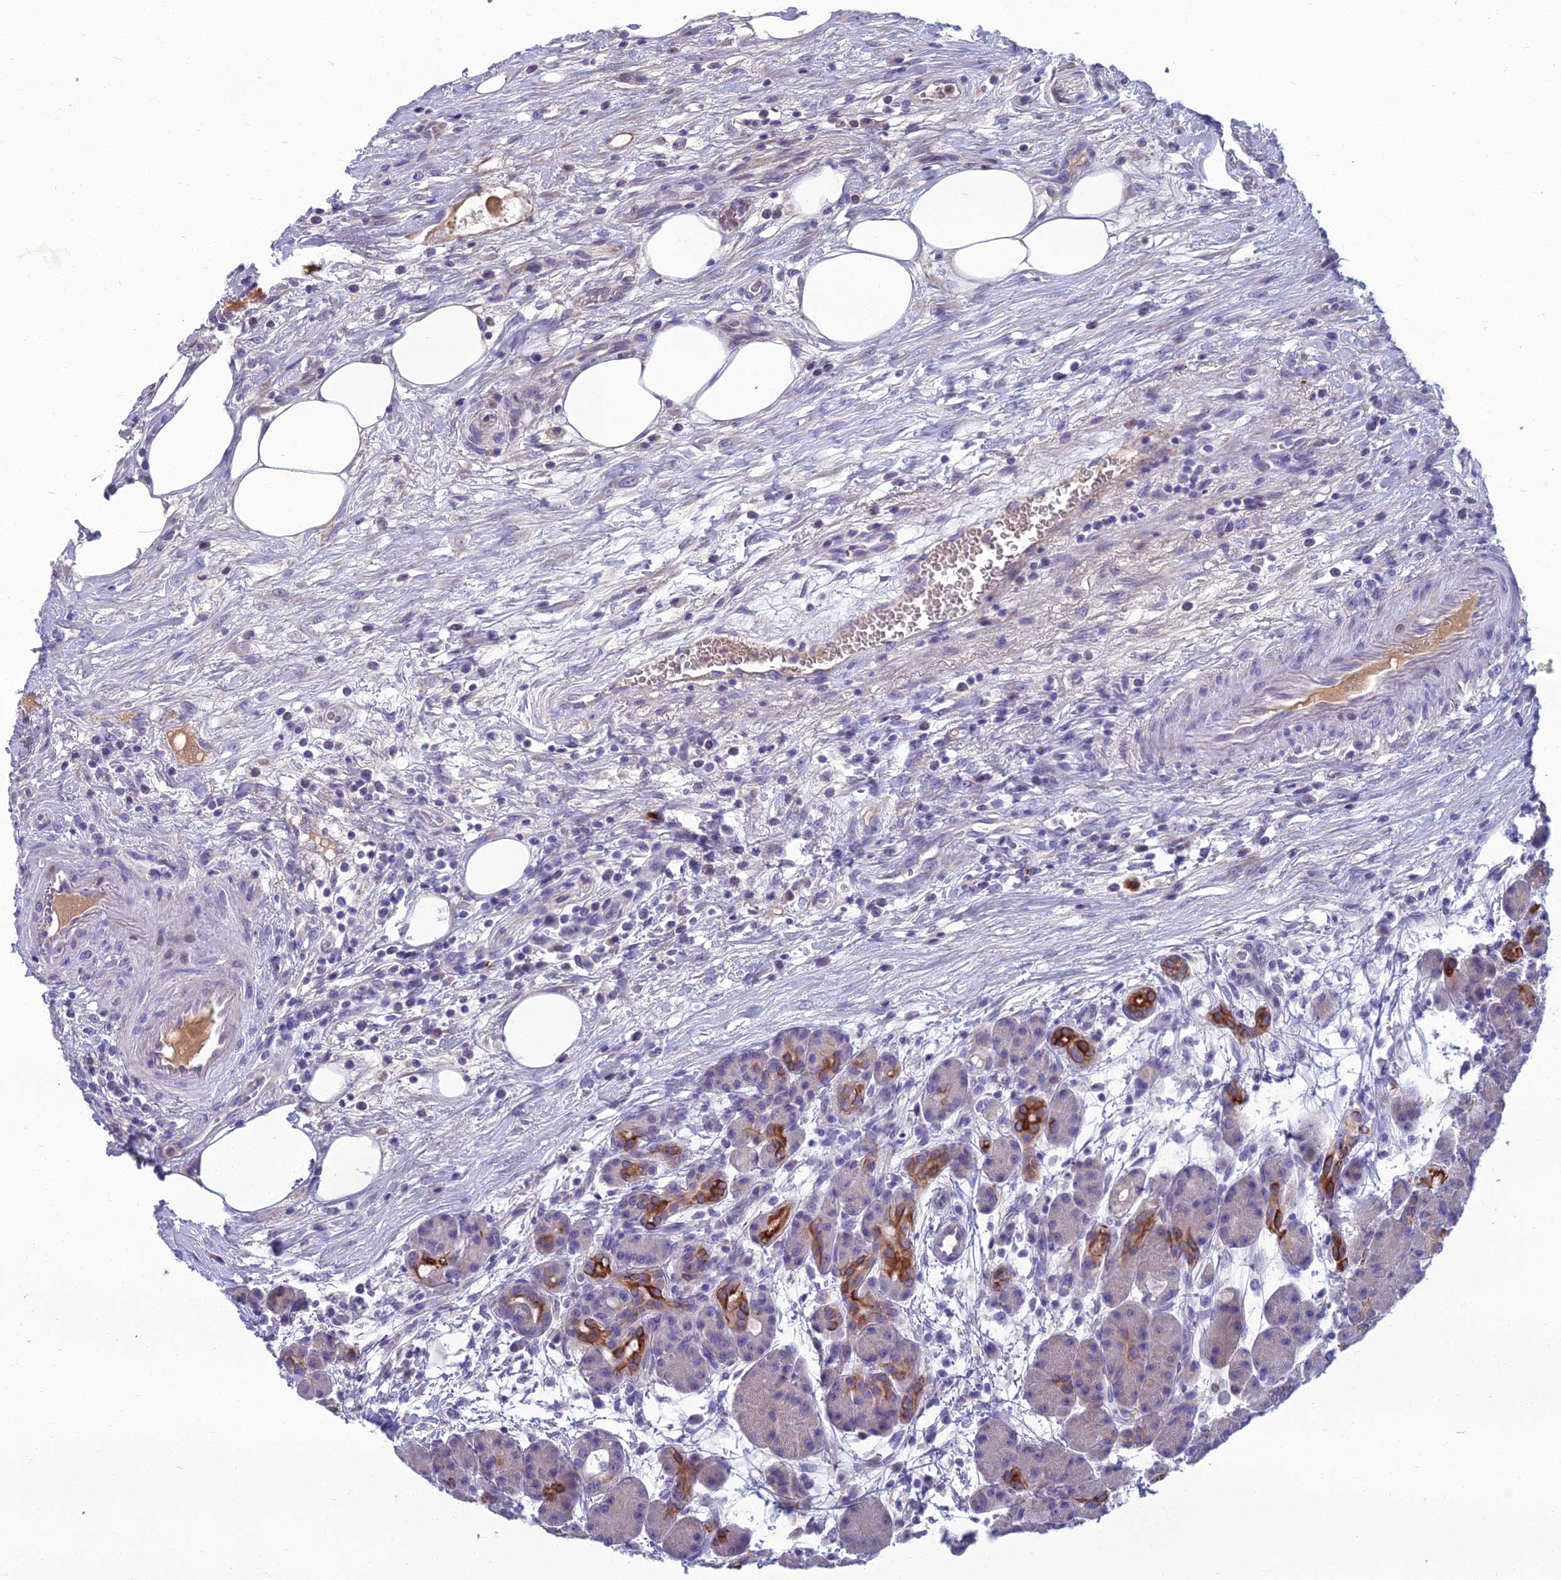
{"staining": {"intensity": "strong", "quantity": "<25%", "location": "cytoplasmic/membranous"}, "tissue": "pancreas", "cell_type": "Exocrine glandular cells", "image_type": "normal", "snomed": [{"axis": "morphology", "description": "Normal tissue, NOS"}, {"axis": "topography", "description": "Pancreas"}], "caption": "Strong cytoplasmic/membranous staining for a protein is identified in about <25% of exocrine glandular cells of benign pancreas using immunohistochemistry (IHC).", "gene": "SPTLC3", "patient": {"sex": "male", "age": 63}}